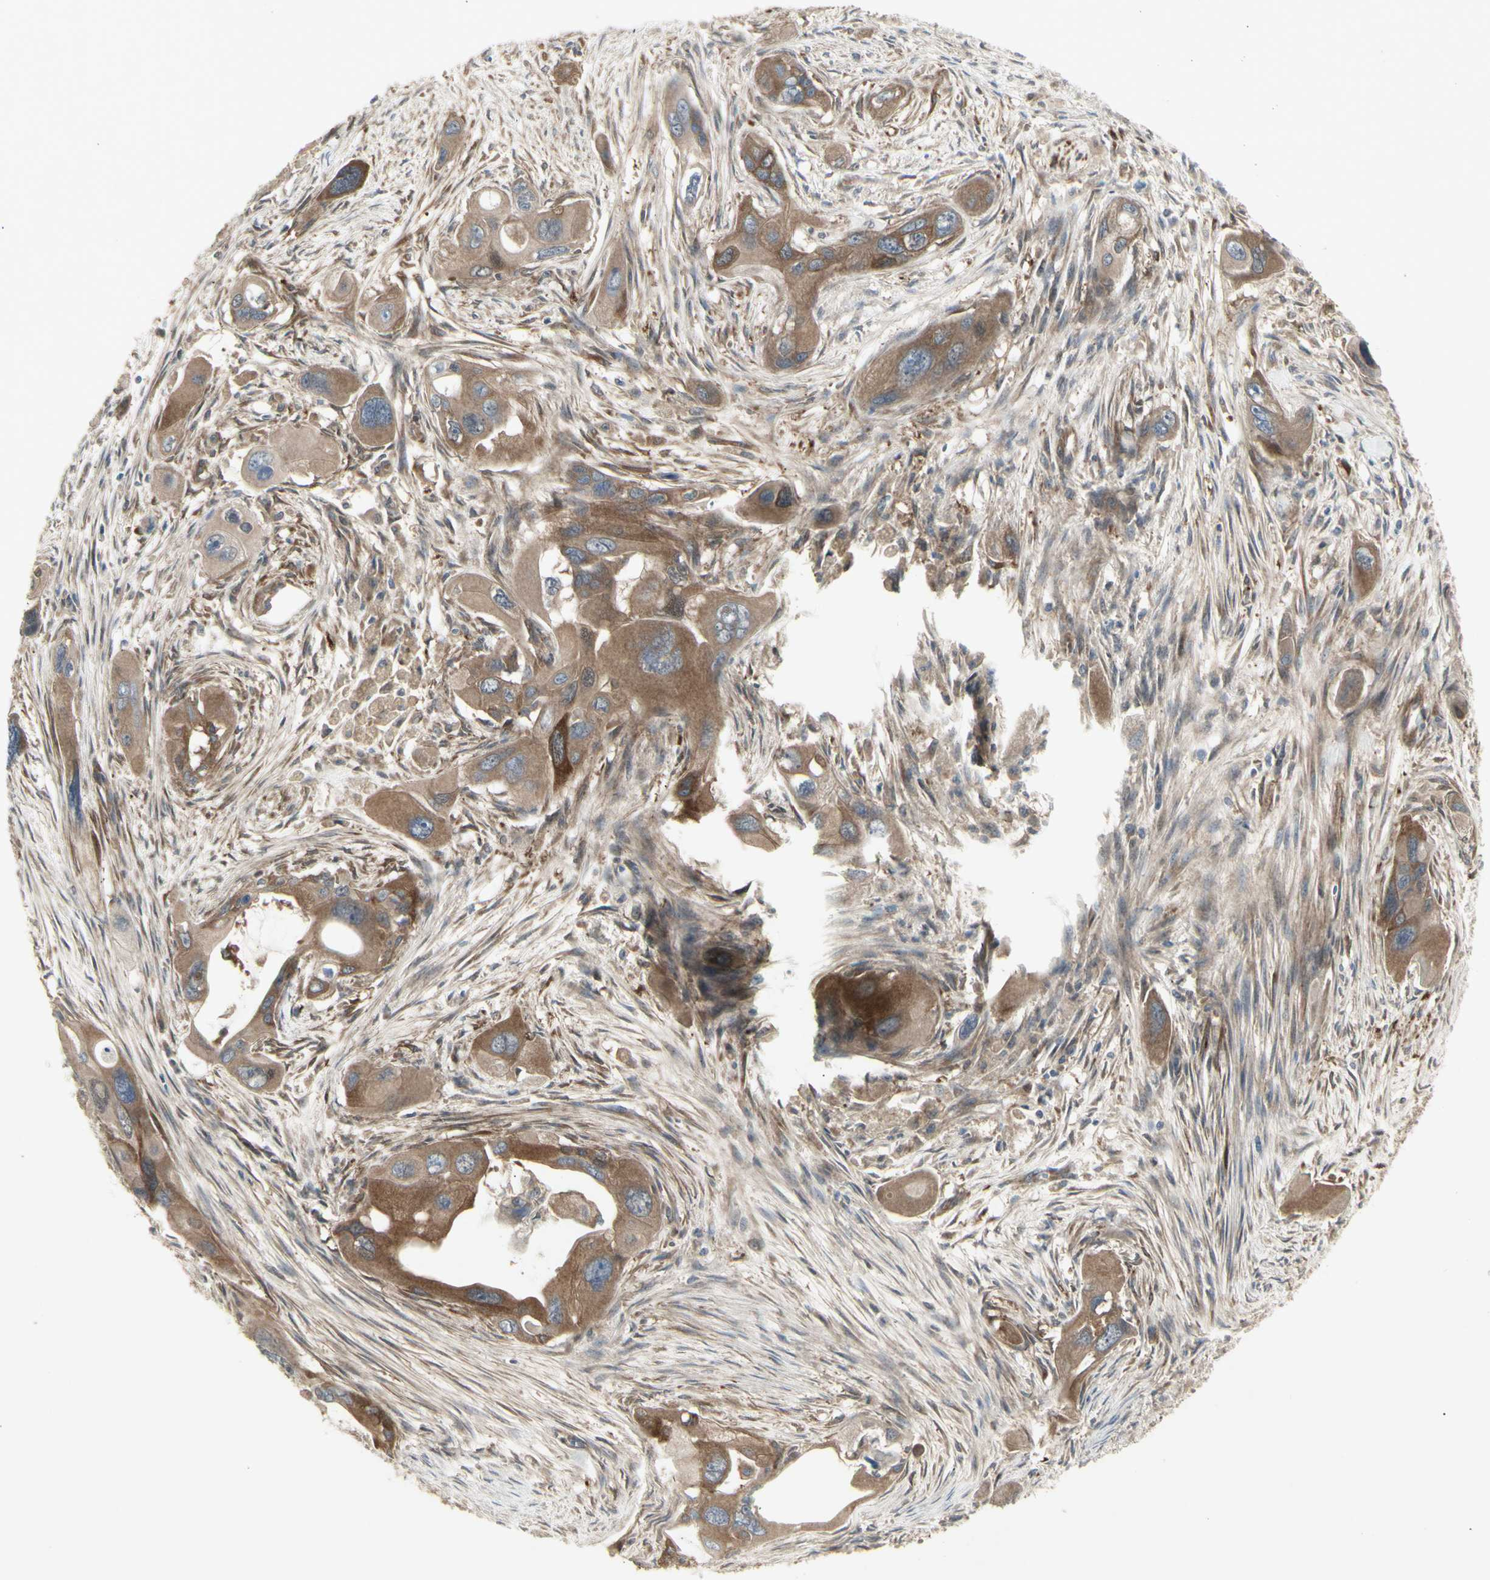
{"staining": {"intensity": "moderate", "quantity": ">75%", "location": "cytoplasmic/membranous"}, "tissue": "pancreatic cancer", "cell_type": "Tumor cells", "image_type": "cancer", "snomed": [{"axis": "morphology", "description": "Adenocarcinoma, NOS"}, {"axis": "topography", "description": "Pancreas"}], "caption": "About >75% of tumor cells in pancreatic adenocarcinoma display moderate cytoplasmic/membranous protein expression as visualized by brown immunohistochemical staining.", "gene": "CHURC1-FNTB", "patient": {"sex": "male", "age": 73}}